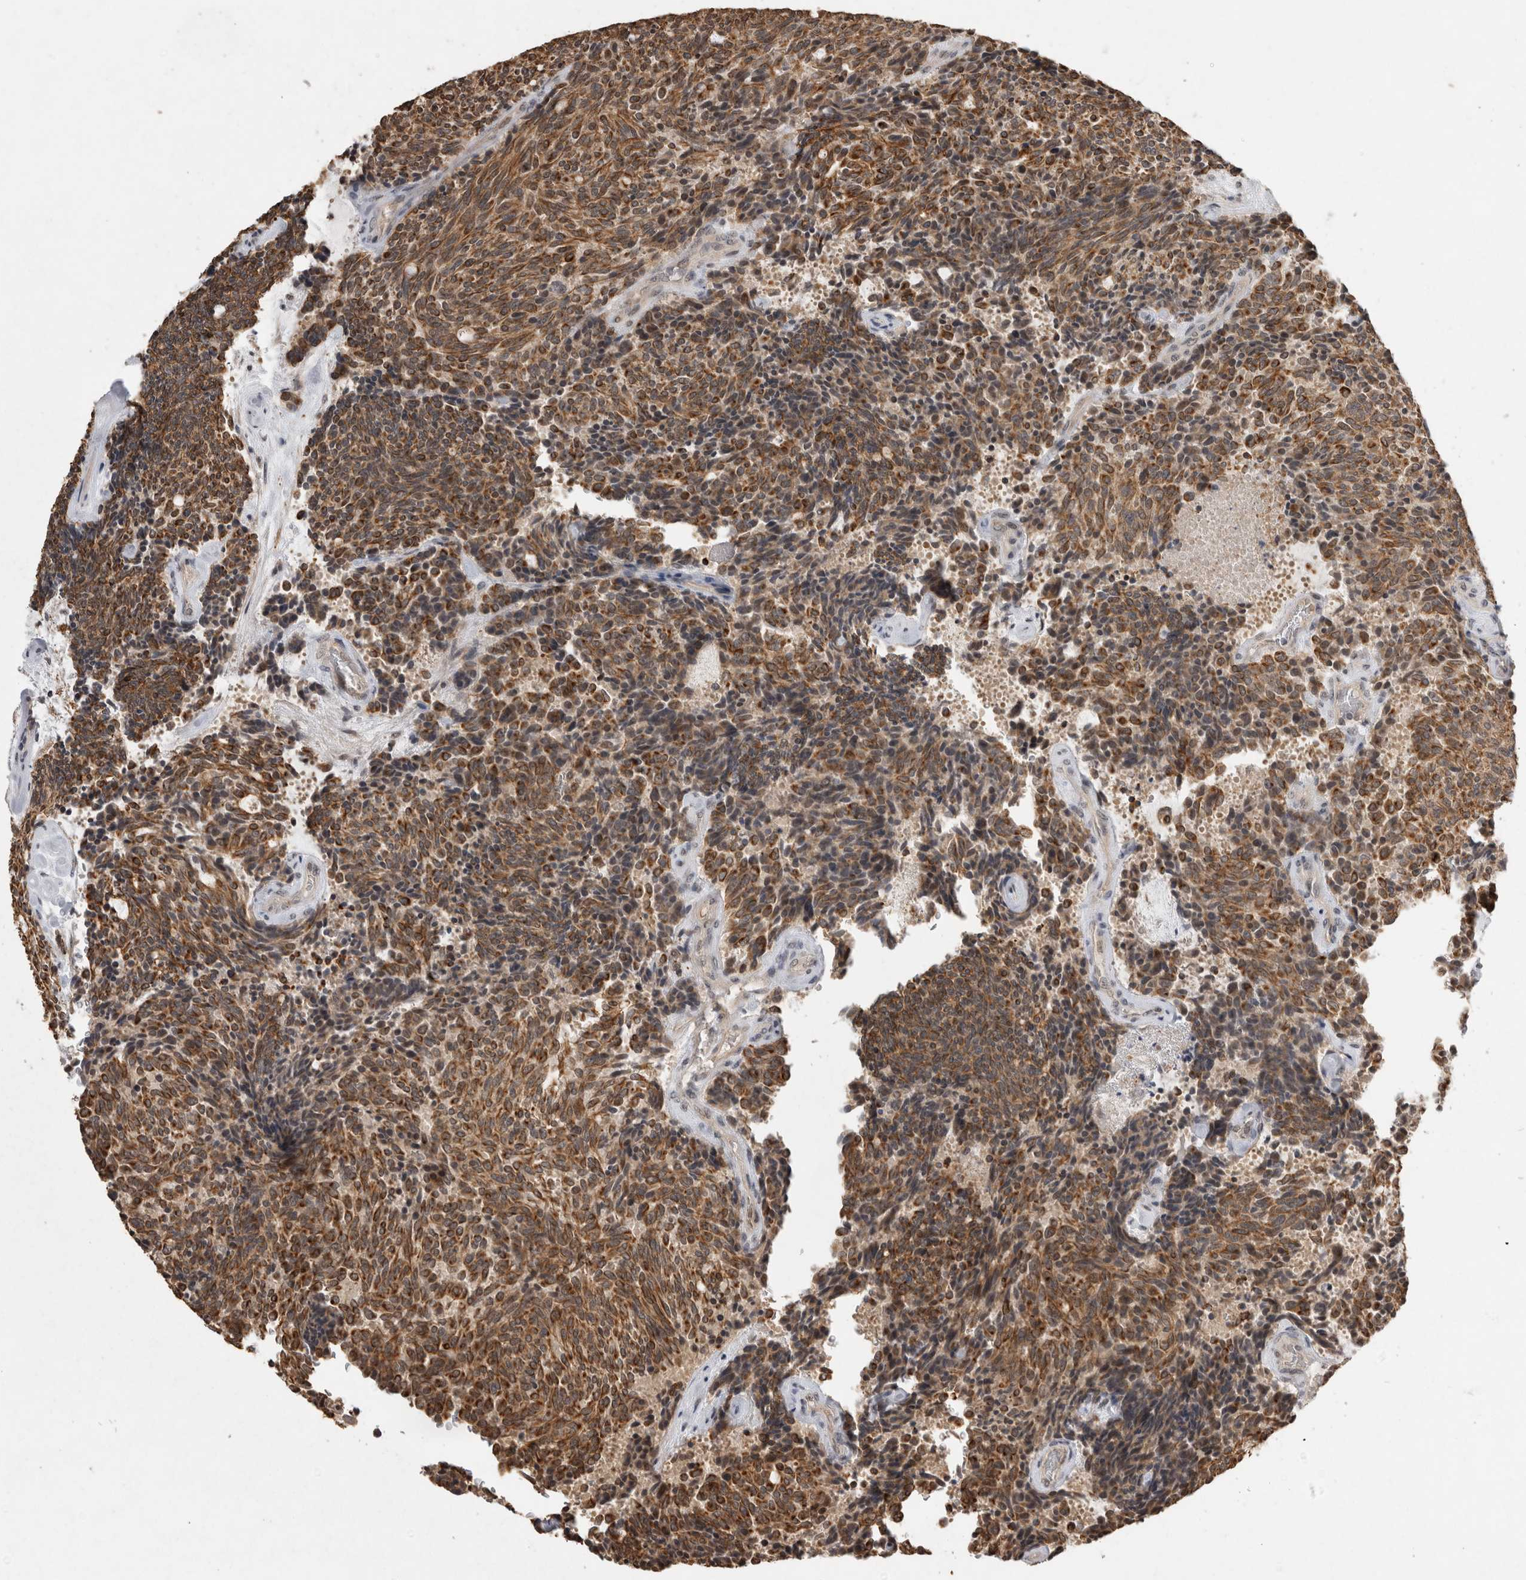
{"staining": {"intensity": "moderate", "quantity": ">75%", "location": "cytoplasmic/membranous"}, "tissue": "carcinoid", "cell_type": "Tumor cells", "image_type": "cancer", "snomed": [{"axis": "morphology", "description": "Carcinoid, malignant, NOS"}, {"axis": "topography", "description": "Pancreas"}], "caption": "Protein expression analysis of human malignant carcinoid reveals moderate cytoplasmic/membranous positivity in approximately >75% of tumor cells. (brown staining indicates protein expression, while blue staining denotes nuclei).", "gene": "RHPN1", "patient": {"sex": "female", "age": 54}}